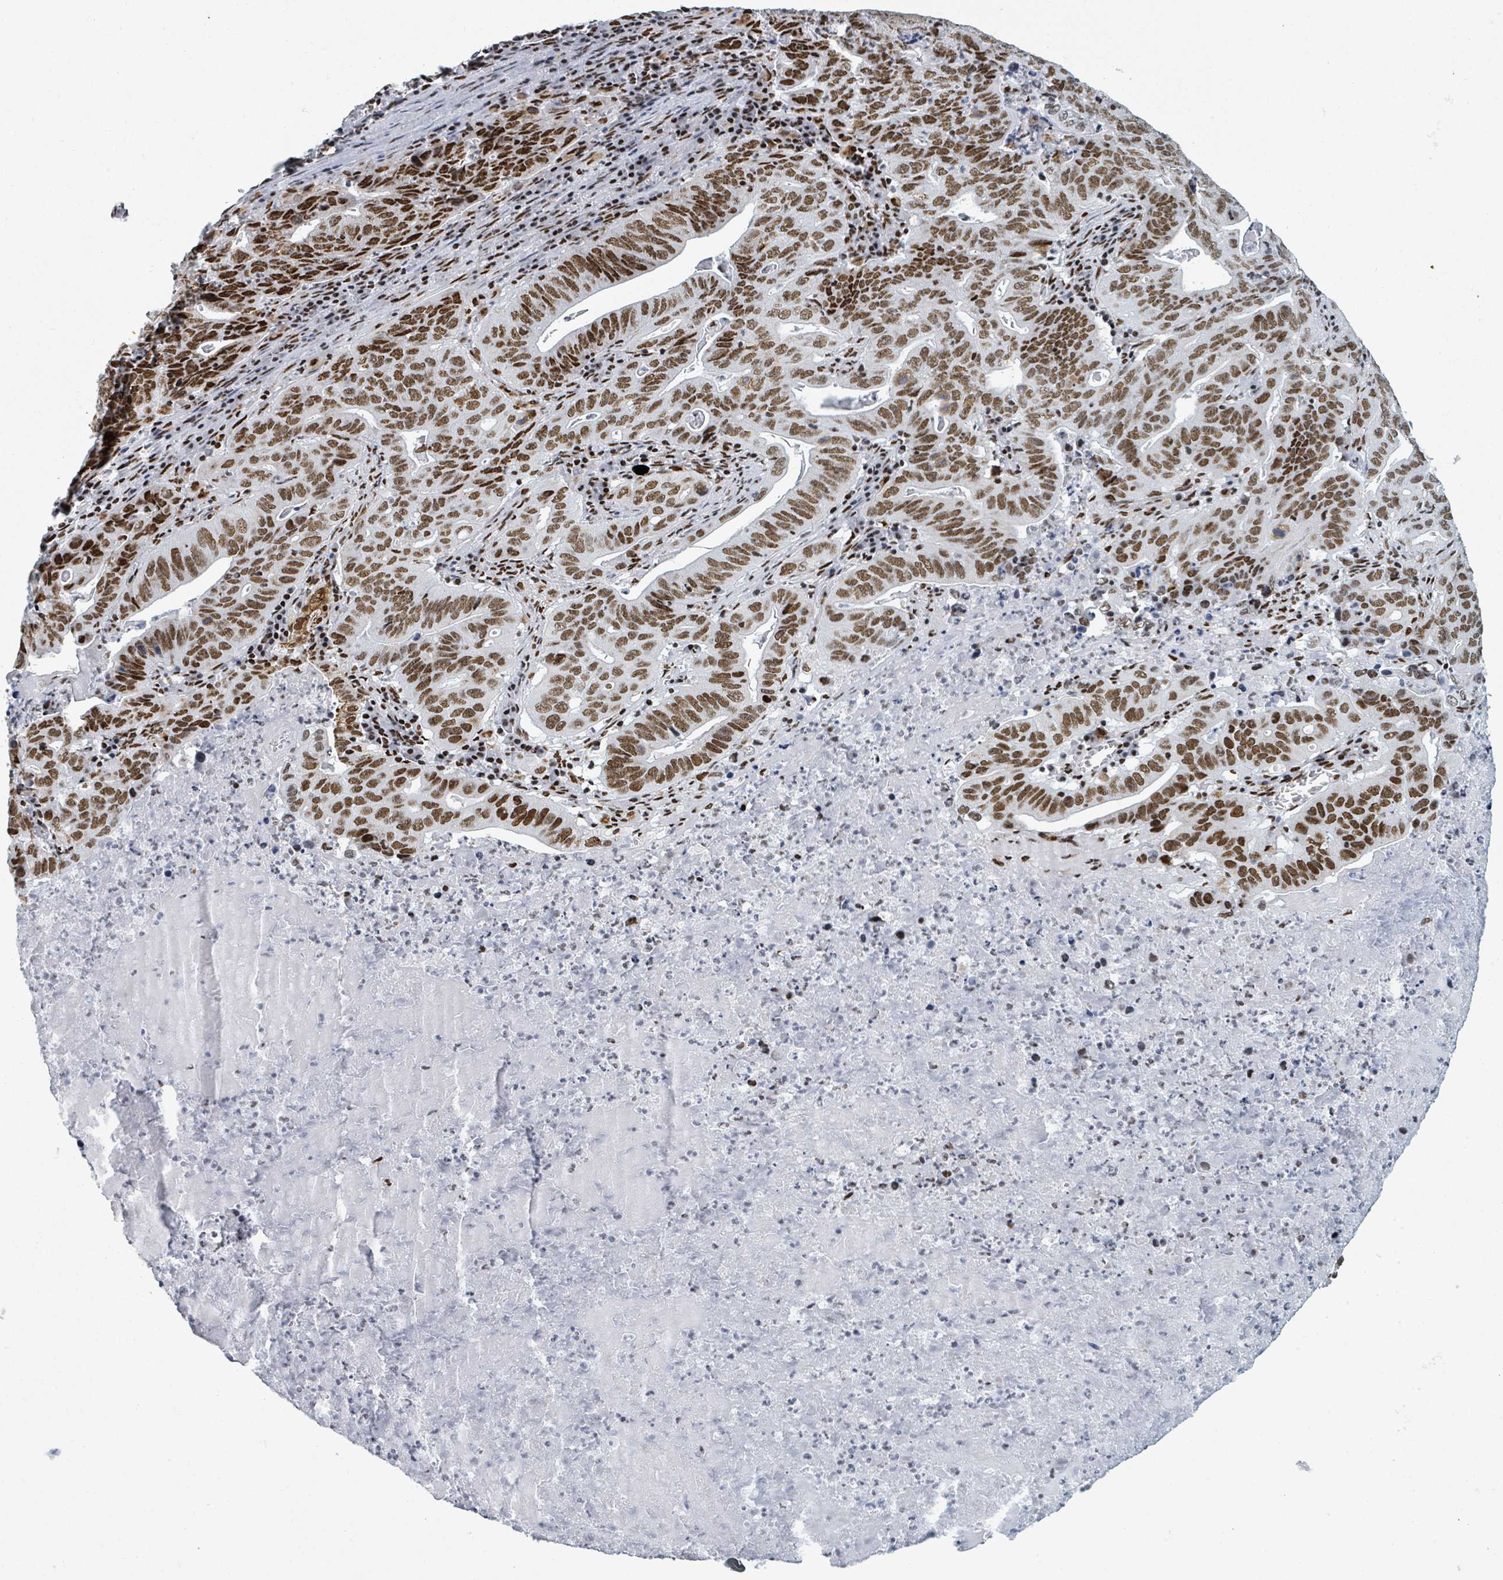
{"staining": {"intensity": "moderate", "quantity": ">75%", "location": "nuclear"}, "tissue": "lung cancer", "cell_type": "Tumor cells", "image_type": "cancer", "snomed": [{"axis": "morphology", "description": "Adenocarcinoma, NOS"}, {"axis": "topography", "description": "Lung"}], "caption": "Immunohistochemistry (IHC) of human lung cancer displays medium levels of moderate nuclear staining in about >75% of tumor cells. The staining was performed using DAB to visualize the protein expression in brown, while the nuclei were stained in blue with hematoxylin (Magnification: 20x).", "gene": "DHX16", "patient": {"sex": "female", "age": 60}}